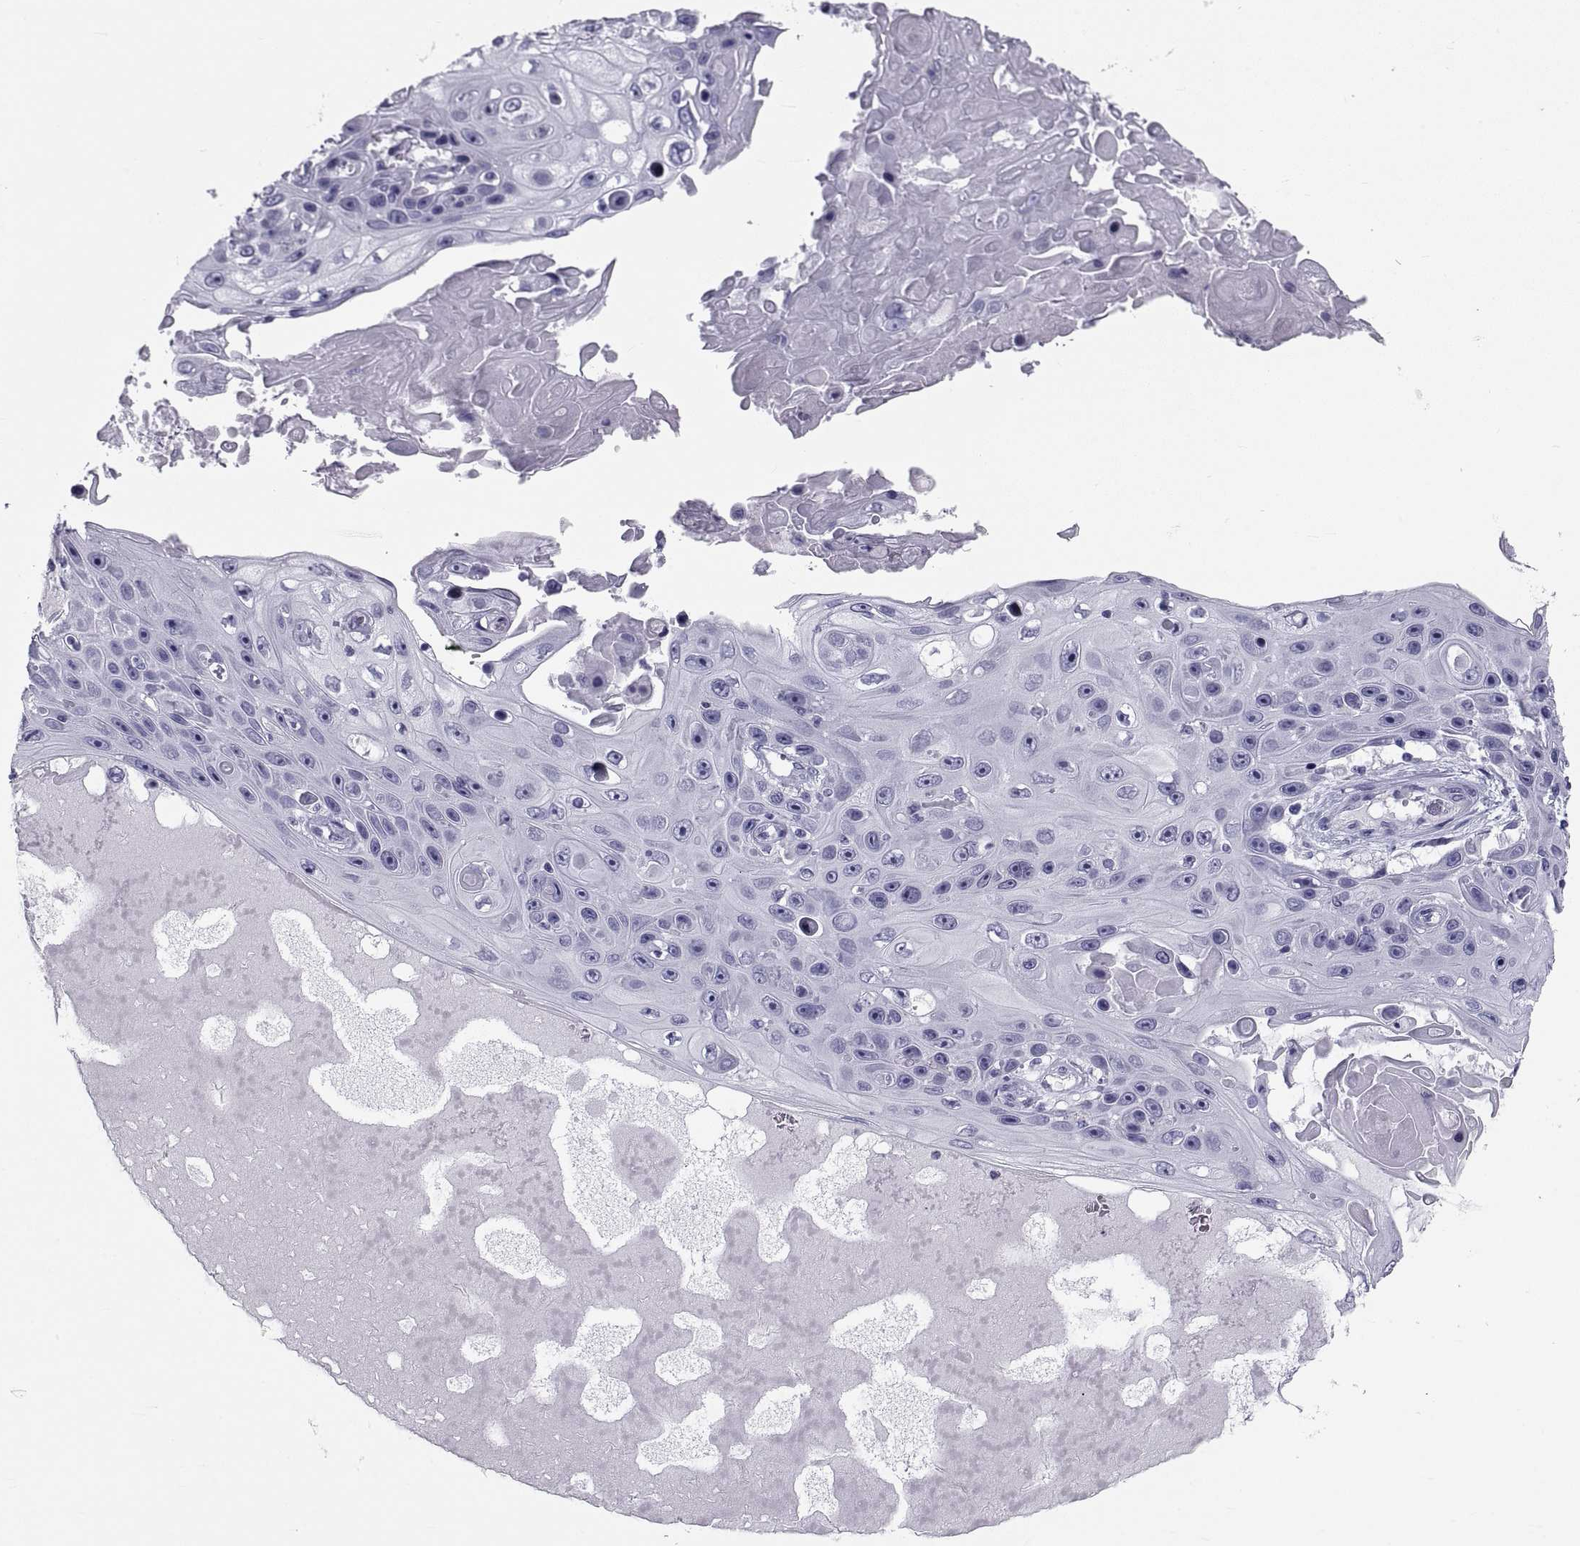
{"staining": {"intensity": "negative", "quantity": "none", "location": "none"}, "tissue": "skin cancer", "cell_type": "Tumor cells", "image_type": "cancer", "snomed": [{"axis": "morphology", "description": "Squamous cell carcinoma, NOS"}, {"axis": "topography", "description": "Skin"}], "caption": "DAB (3,3'-diaminobenzidine) immunohistochemical staining of skin squamous cell carcinoma demonstrates no significant positivity in tumor cells. (Stains: DAB (3,3'-diaminobenzidine) IHC with hematoxylin counter stain, Microscopy: brightfield microscopy at high magnification).", "gene": "DEFB129", "patient": {"sex": "male", "age": 82}}